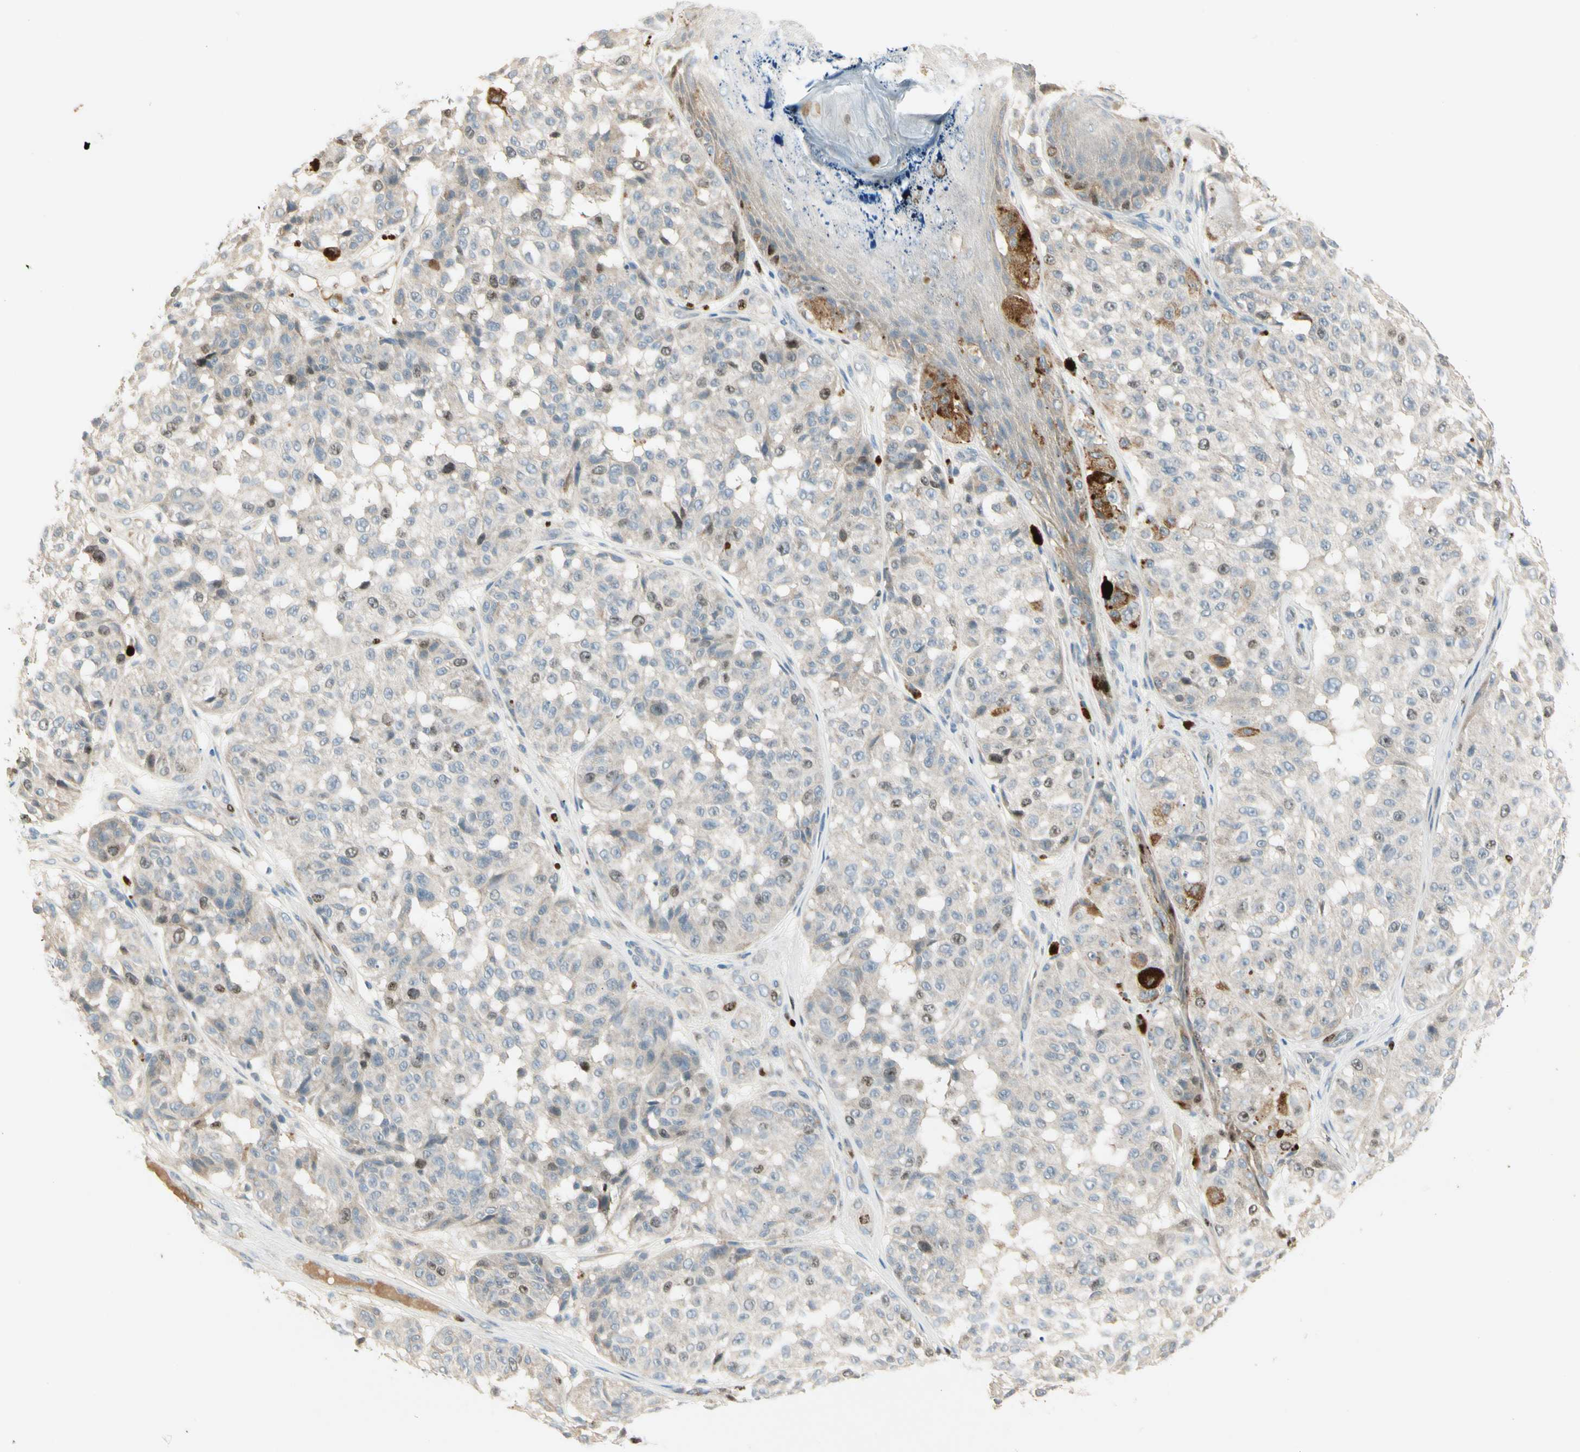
{"staining": {"intensity": "negative", "quantity": "none", "location": "none"}, "tissue": "melanoma", "cell_type": "Tumor cells", "image_type": "cancer", "snomed": [{"axis": "morphology", "description": "Malignant melanoma, NOS"}, {"axis": "topography", "description": "Skin"}], "caption": "Malignant melanoma was stained to show a protein in brown. There is no significant positivity in tumor cells.", "gene": "PITX1", "patient": {"sex": "female", "age": 46}}